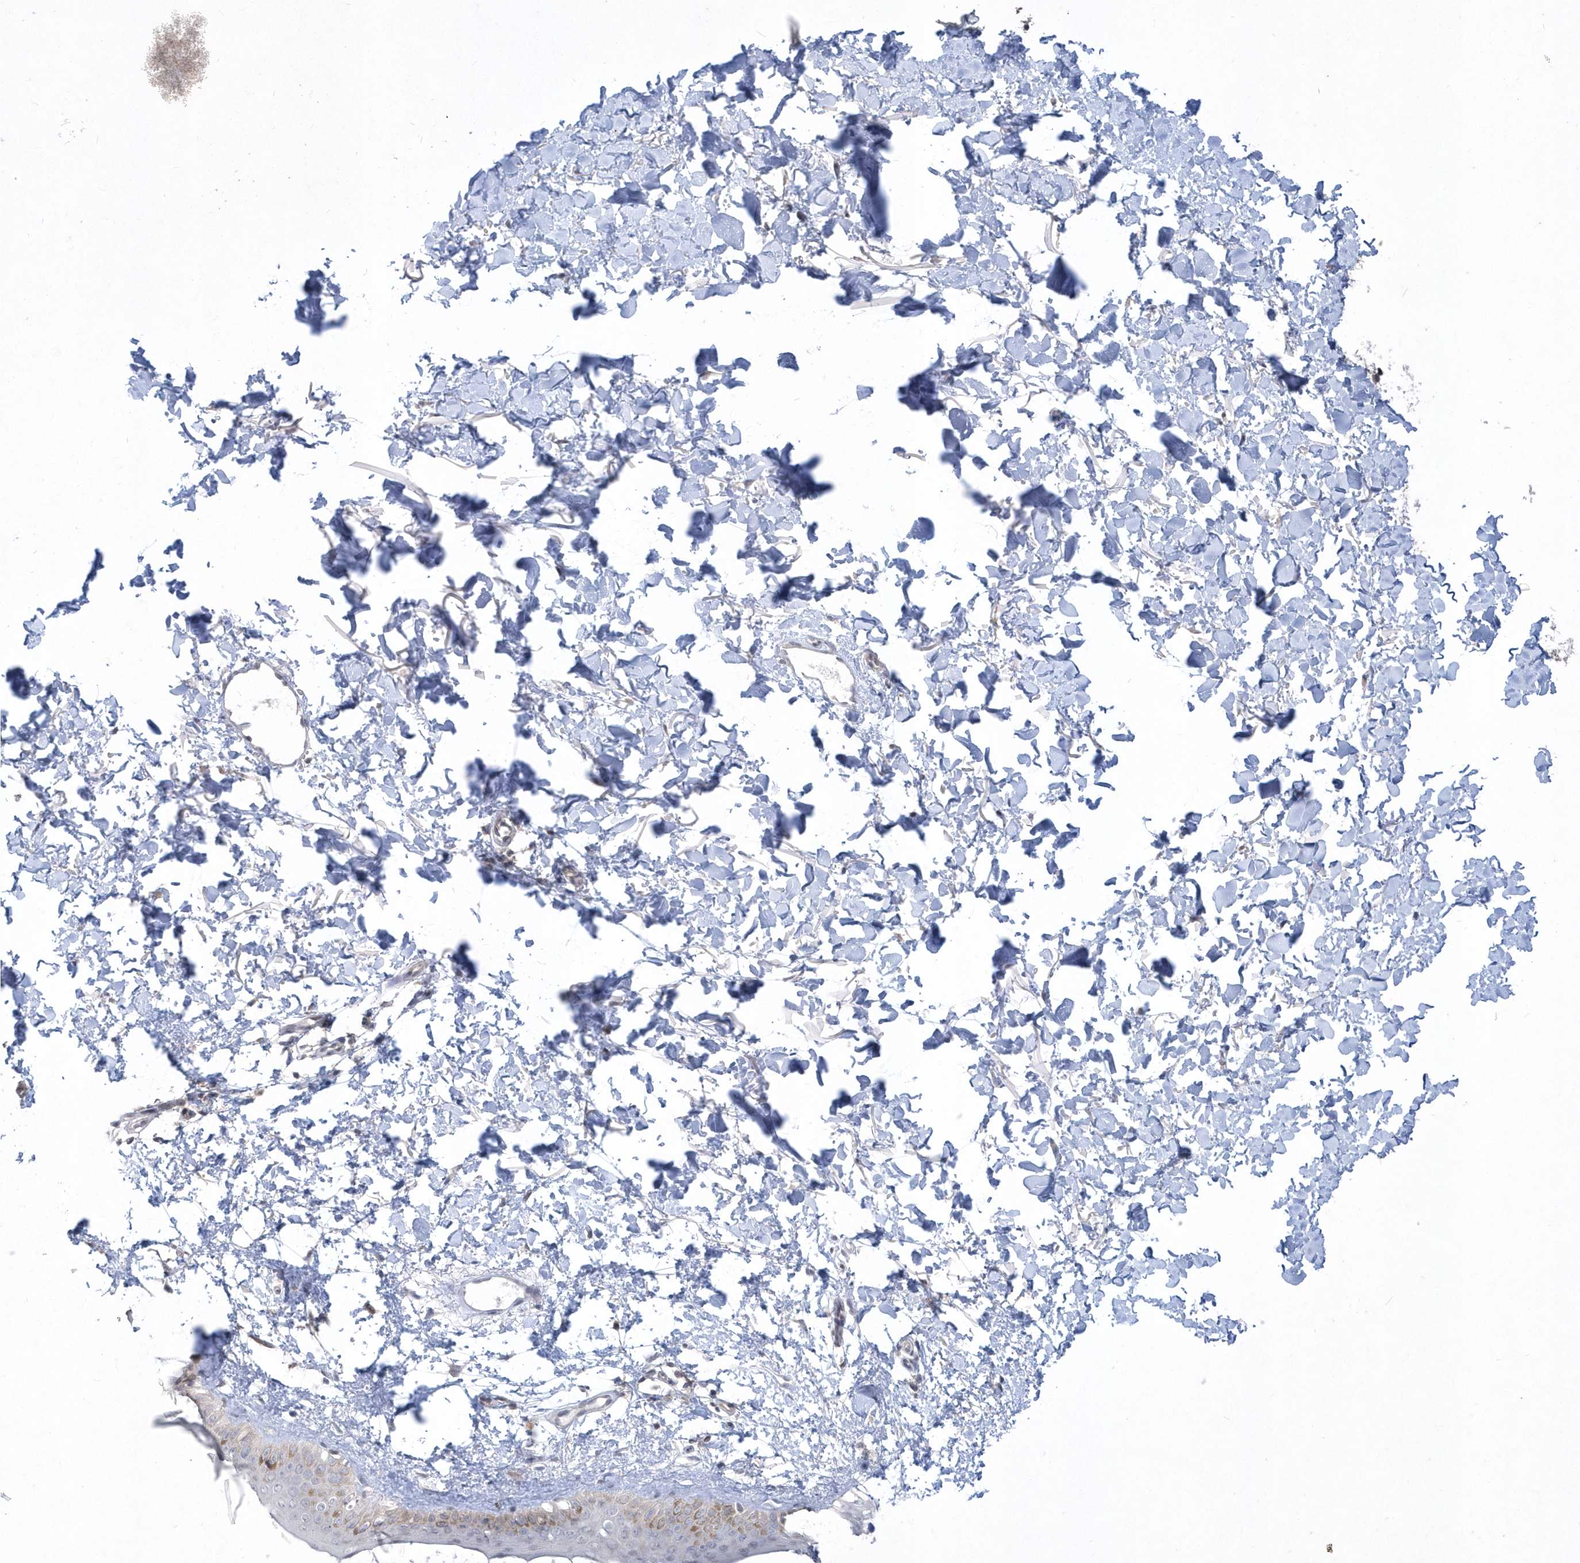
{"staining": {"intensity": "negative", "quantity": "none", "location": "none"}, "tissue": "skin", "cell_type": "Fibroblasts", "image_type": "normal", "snomed": [{"axis": "morphology", "description": "Normal tissue, NOS"}, {"axis": "topography", "description": "Skin"}], "caption": "Photomicrograph shows no protein expression in fibroblasts of unremarkable skin. The staining is performed using DAB (3,3'-diaminobenzidine) brown chromogen with nuclei counter-stained in using hematoxylin.", "gene": "TSPEAR", "patient": {"sex": "female", "age": 58}}